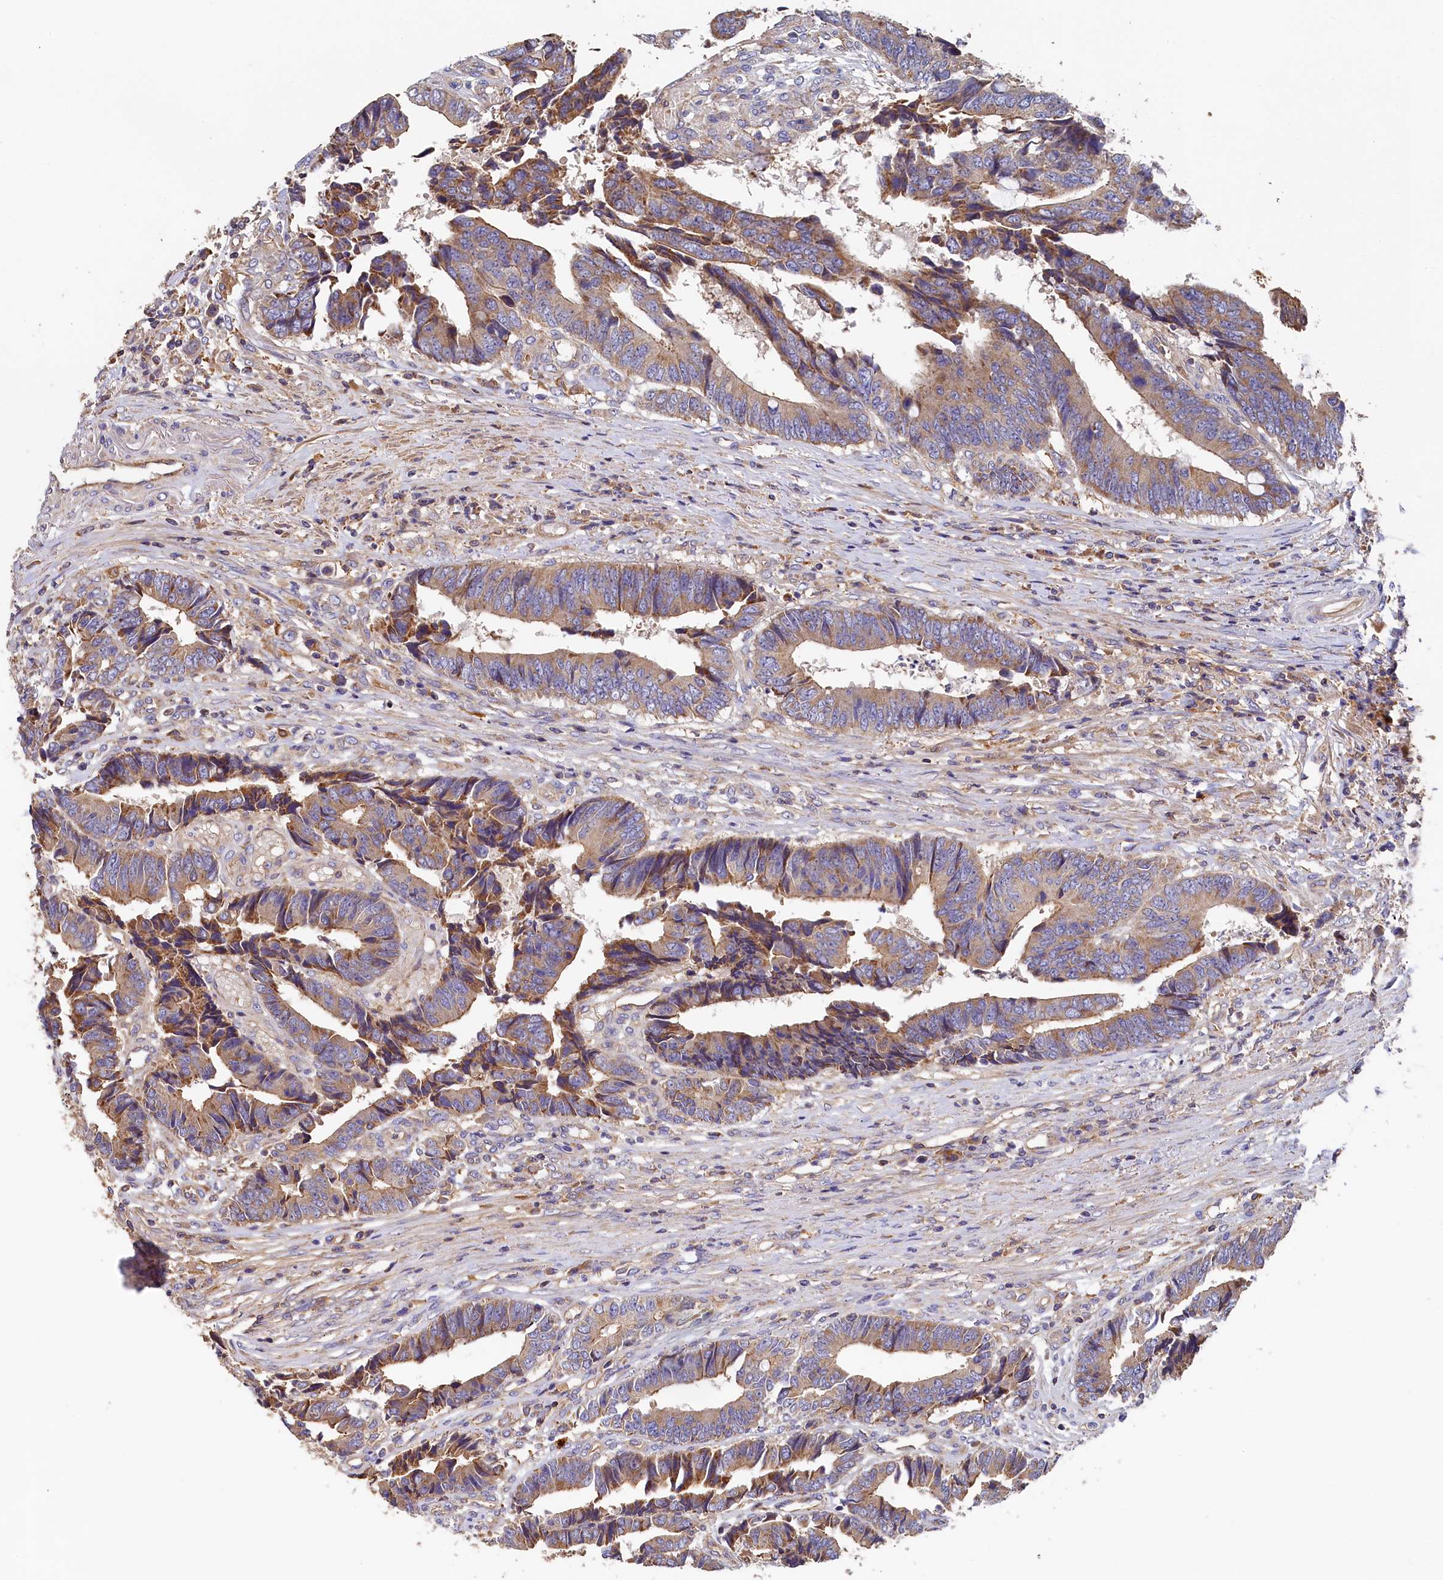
{"staining": {"intensity": "moderate", "quantity": "<25%", "location": "cytoplasmic/membranous"}, "tissue": "colorectal cancer", "cell_type": "Tumor cells", "image_type": "cancer", "snomed": [{"axis": "morphology", "description": "Adenocarcinoma, NOS"}, {"axis": "topography", "description": "Rectum"}], "caption": "DAB (3,3'-diaminobenzidine) immunohistochemical staining of colorectal cancer shows moderate cytoplasmic/membranous protein staining in about <25% of tumor cells.", "gene": "SEC31B", "patient": {"sex": "male", "age": 84}}